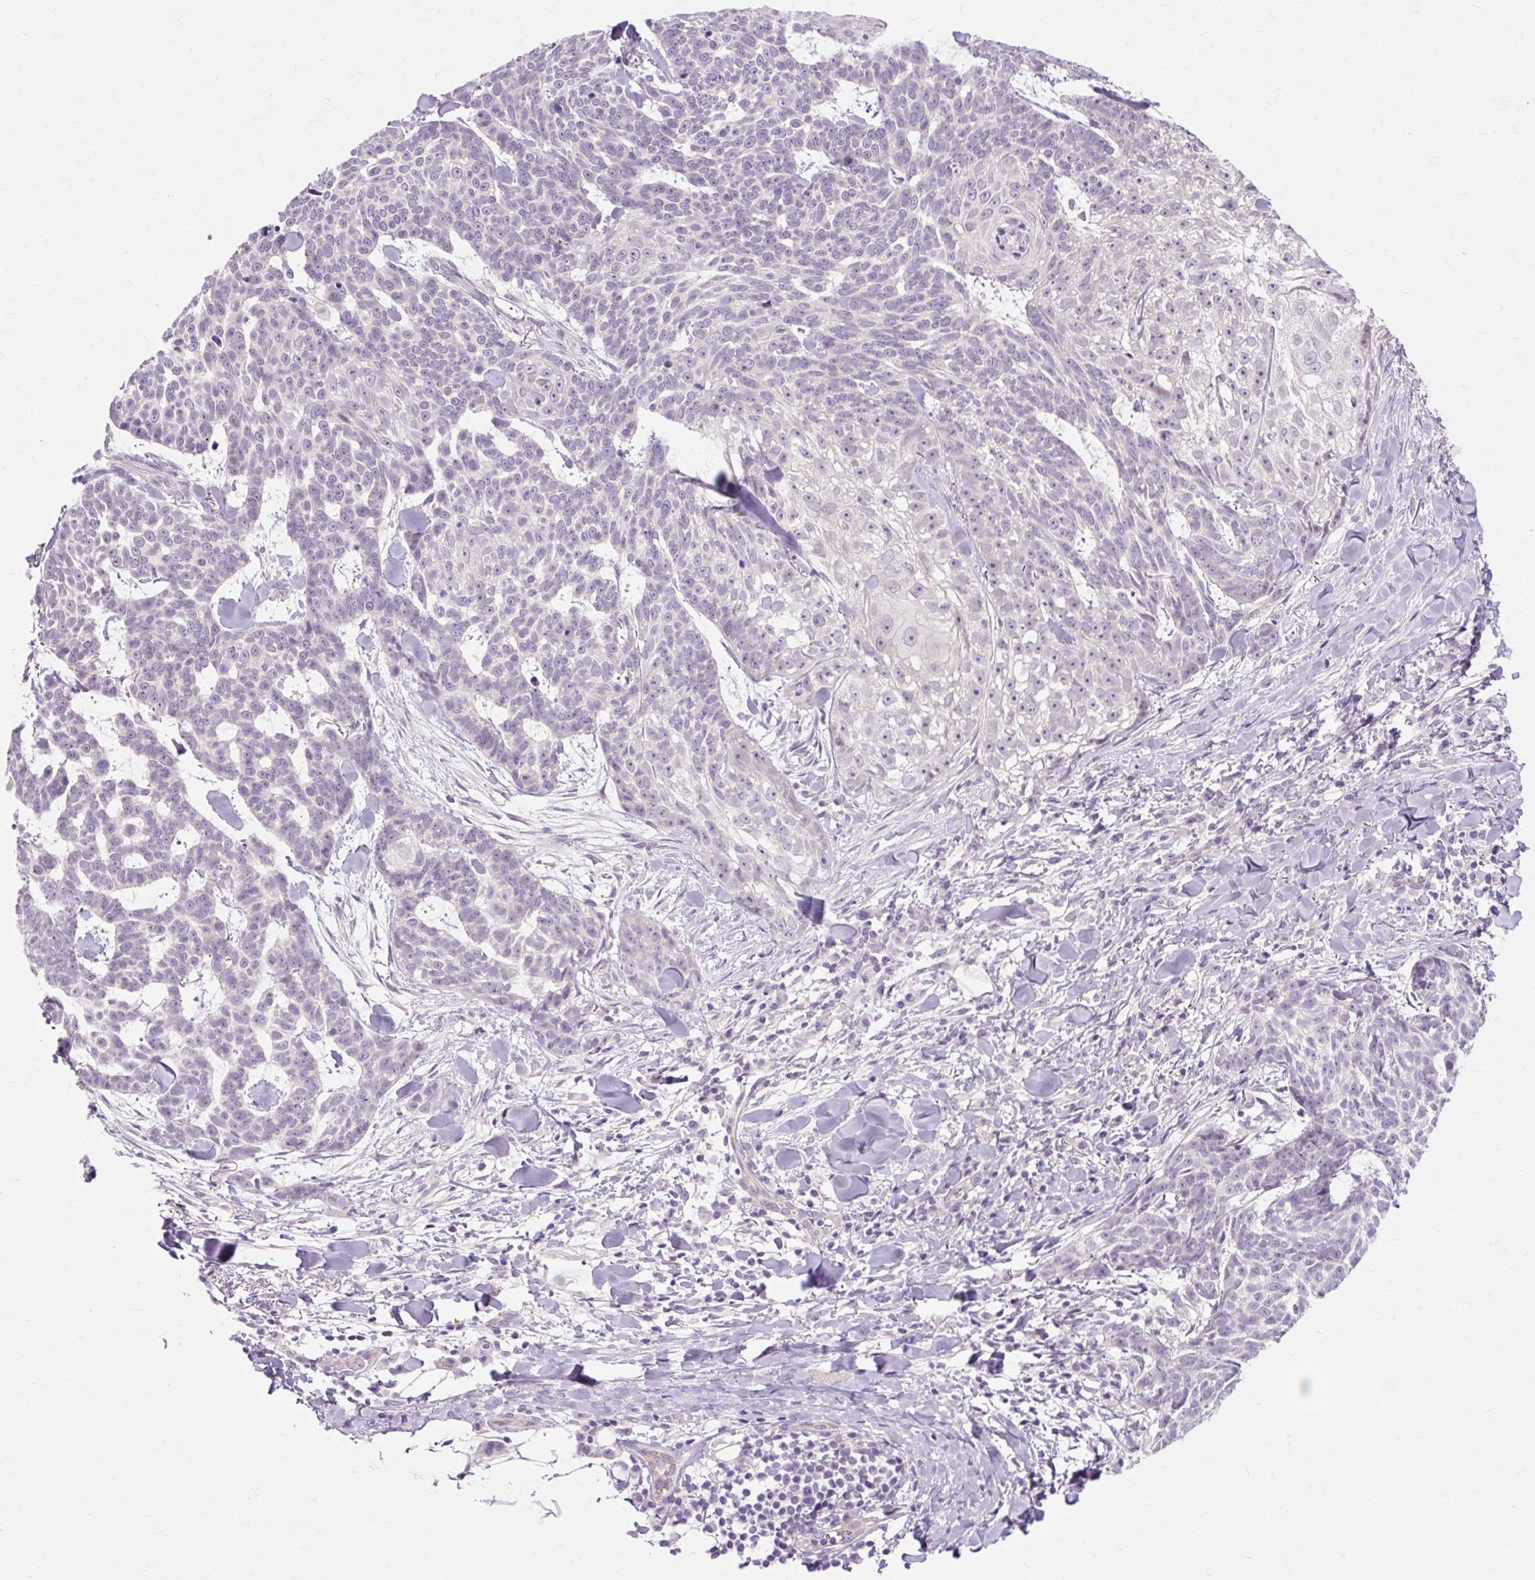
{"staining": {"intensity": "negative", "quantity": "none", "location": "none"}, "tissue": "skin cancer", "cell_type": "Tumor cells", "image_type": "cancer", "snomed": [{"axis": "morphology", "description": "Basal cell carcinoma"}, {"axis": "topography", "description": "Skin"}], "caption": "Skin cancer (basal cell carcinoma) was stained to show a protein in brown. There is no significant staining in tumor cells.", "gene": "ZNF35", "patient": {"sex": "female", "age": 93}}